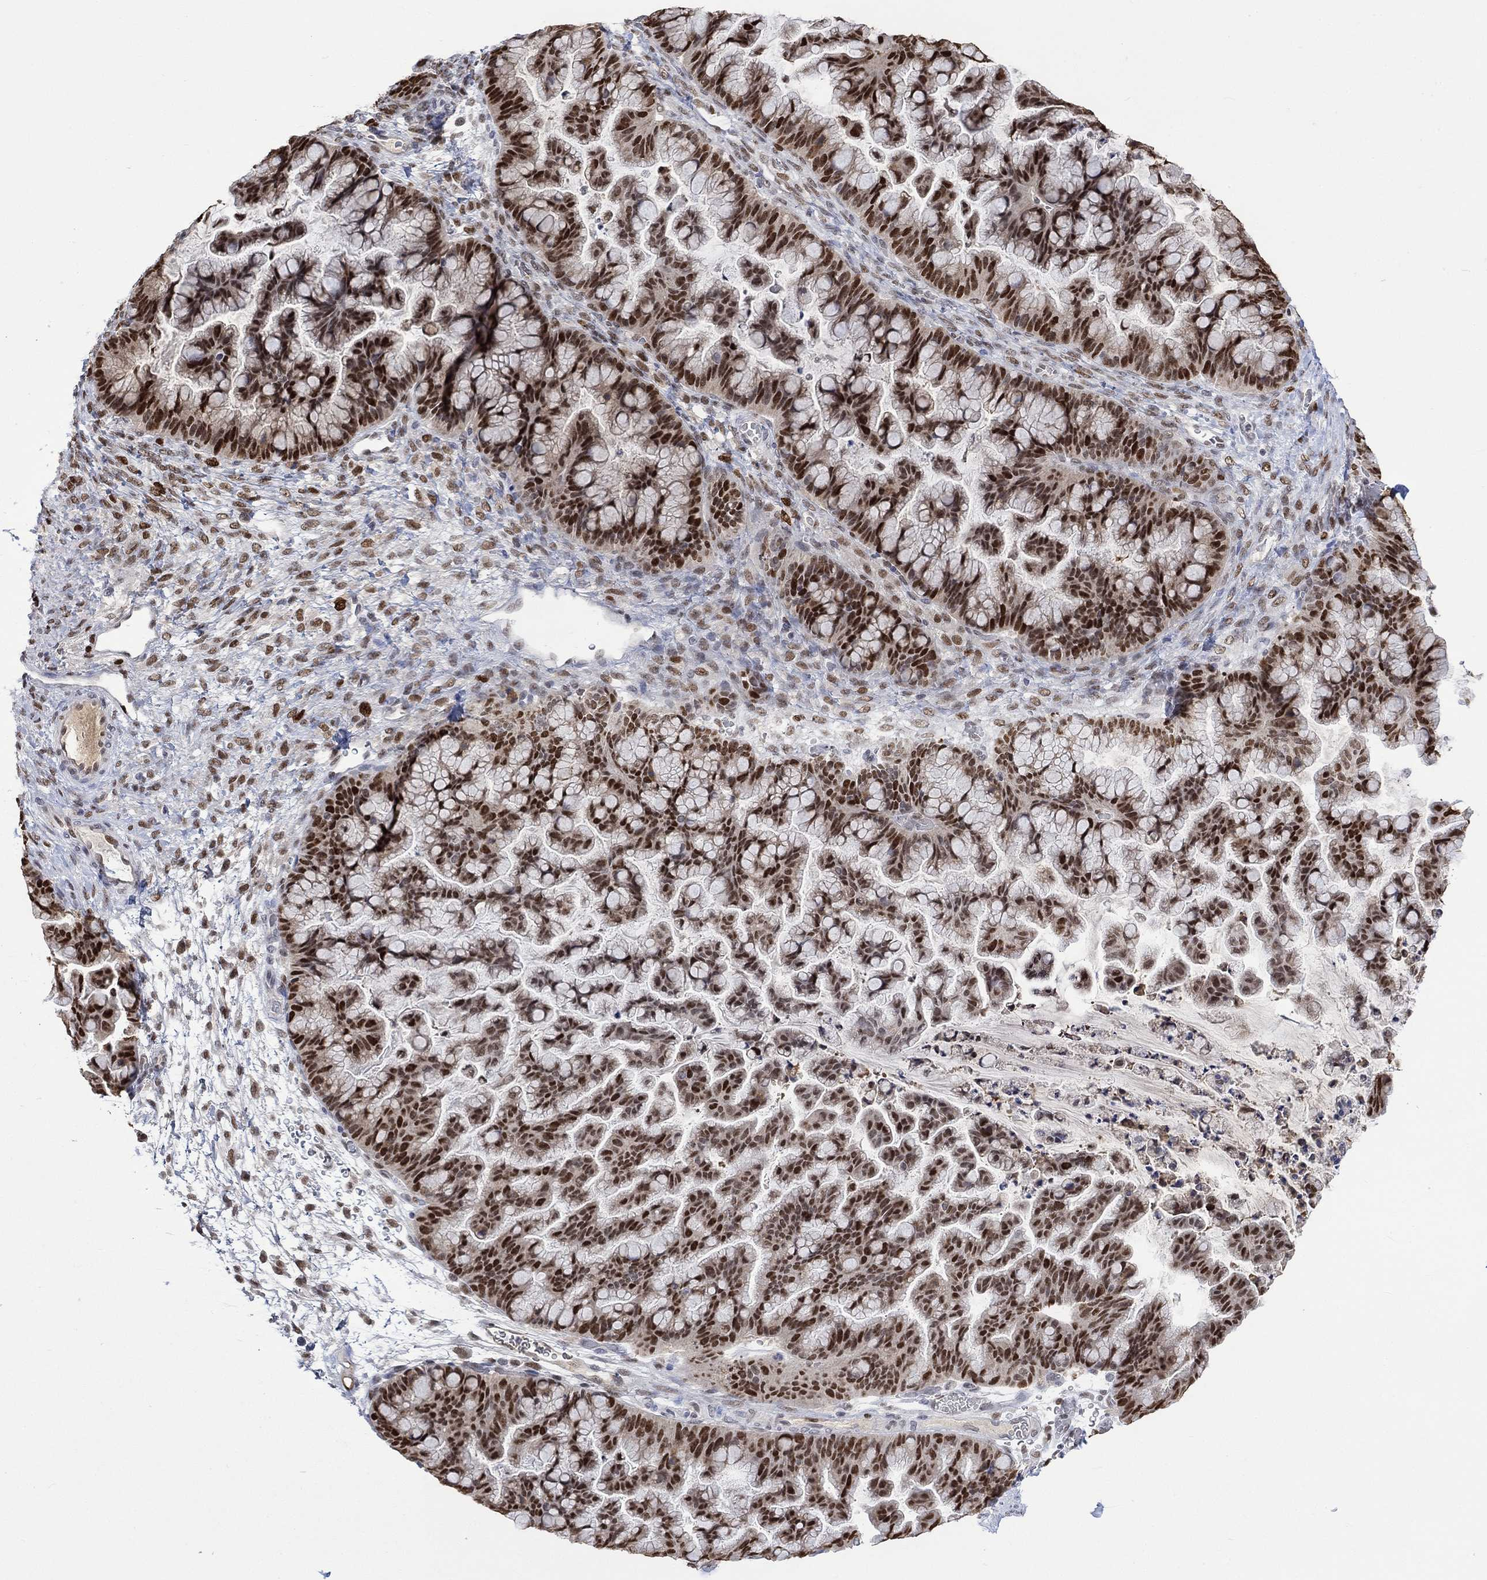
{"staining": {"intensity": "strong", "quantity": ">75%", "location": "nuclear"}, "tissue": "ovarian cancer", "cell_type": "Tumor cells", "image_type": "cancer", "snomed": [{"axis": "morphology", "description": "Cystadenocarcinoma, mucinous, NOS"}, {"axis": "topography", "description": "Ovary"}], "caption": "Immunohistochemical staining of ovarian cancer (mucinous cystadenocarcinoma) displays high levels of strong nuclear protein staining in about >75% of tumor cells.", "gene": "RAD54L2", "patient": {"sex": "female", "age": 67}}